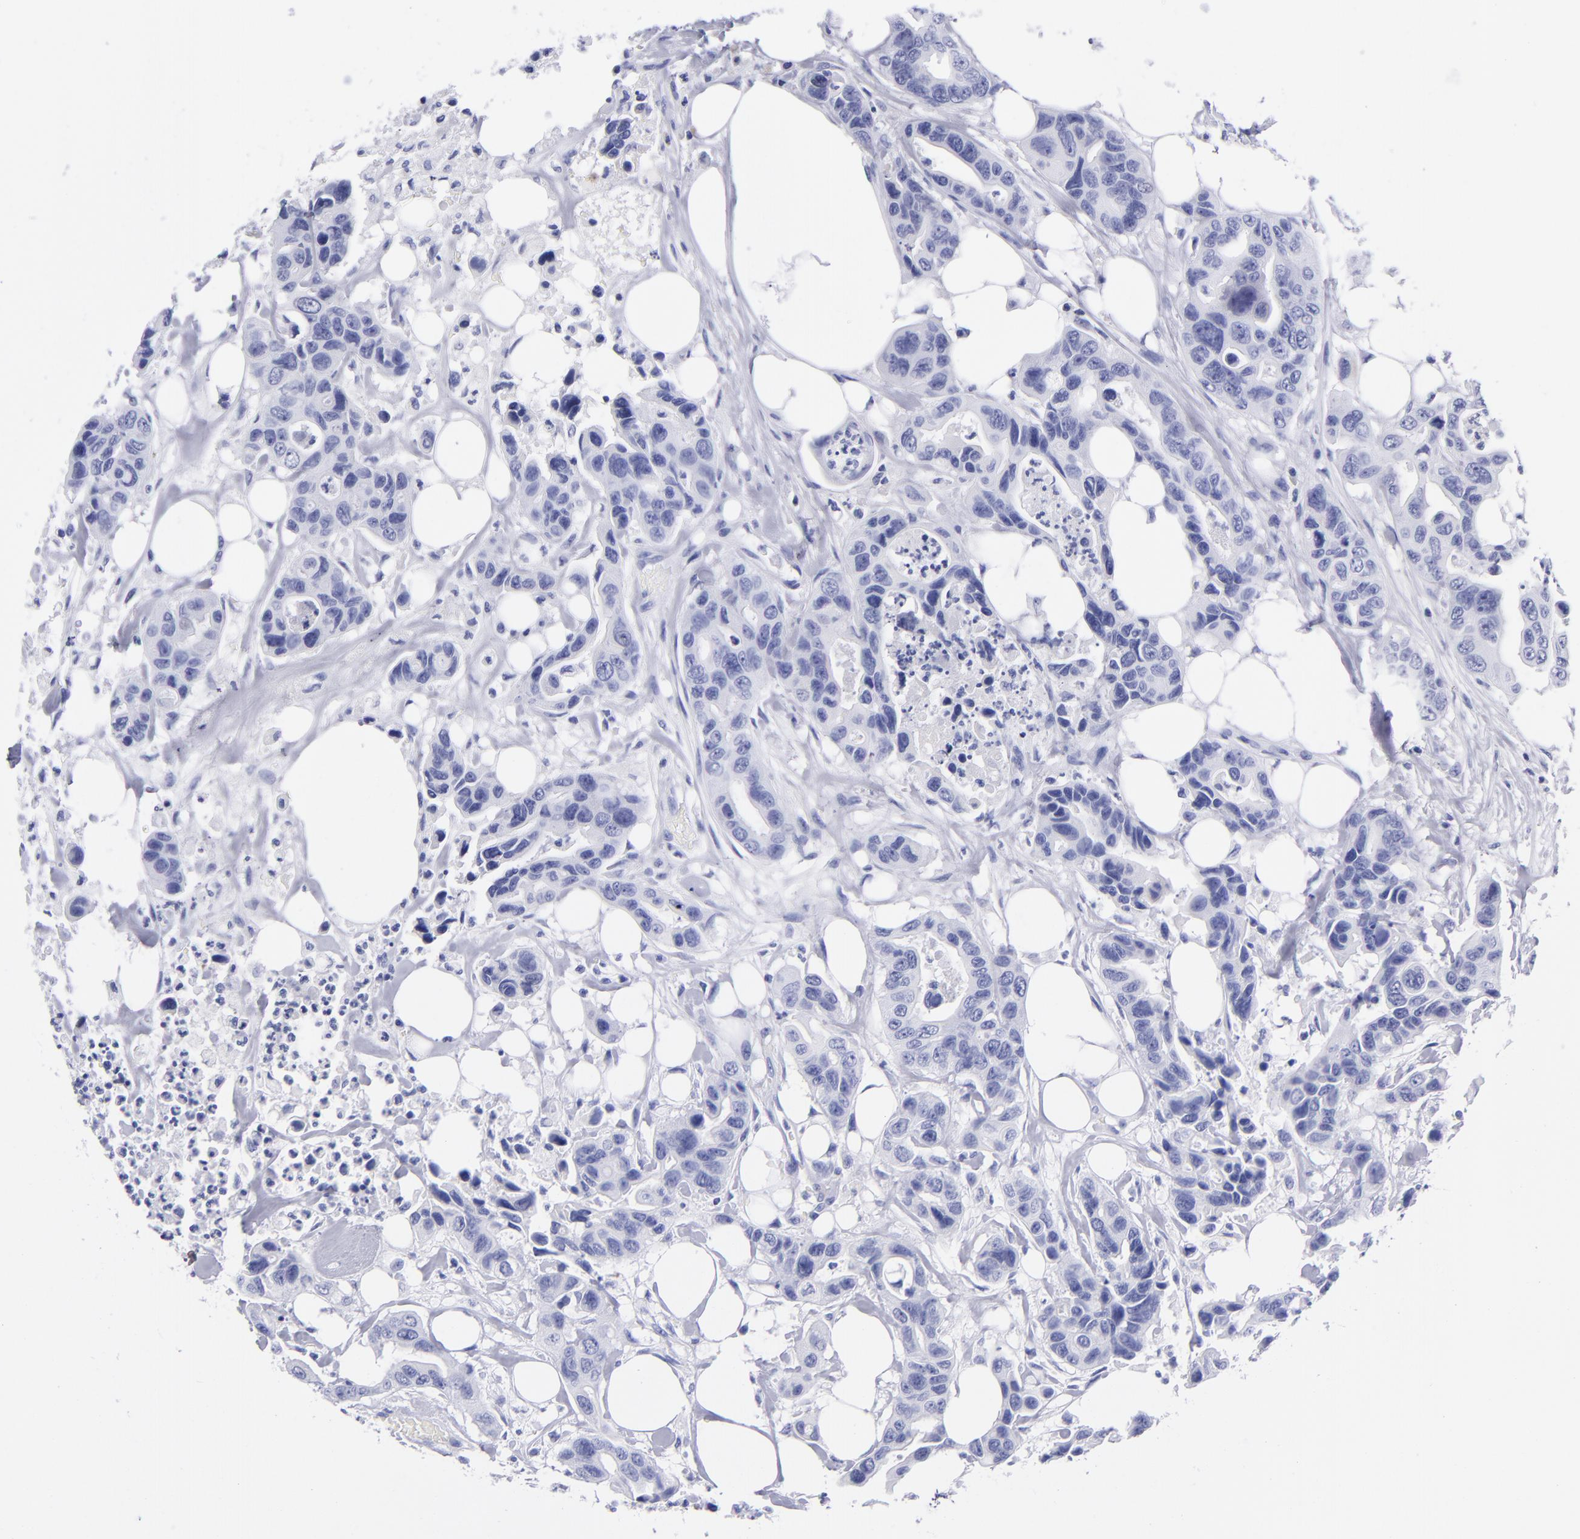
{"staining": {"intensity": "negative", "quantity": "none", "location": "none"}, "tissue": "colorectal cancer", "cell_type": "Tumor cells", "image_type": "cancer", "snomed": [{"axis": "morphology", "description": "Adenocarcinoma, NOS"}, {"axis": "topography", "description": "Colon"}], "caption": "This is an IHC photomicrograph of human colorectal cancer. There is no expression in tumor cells.", "gene": "CD6", "patient": {"sex": "female", "age": 70}}